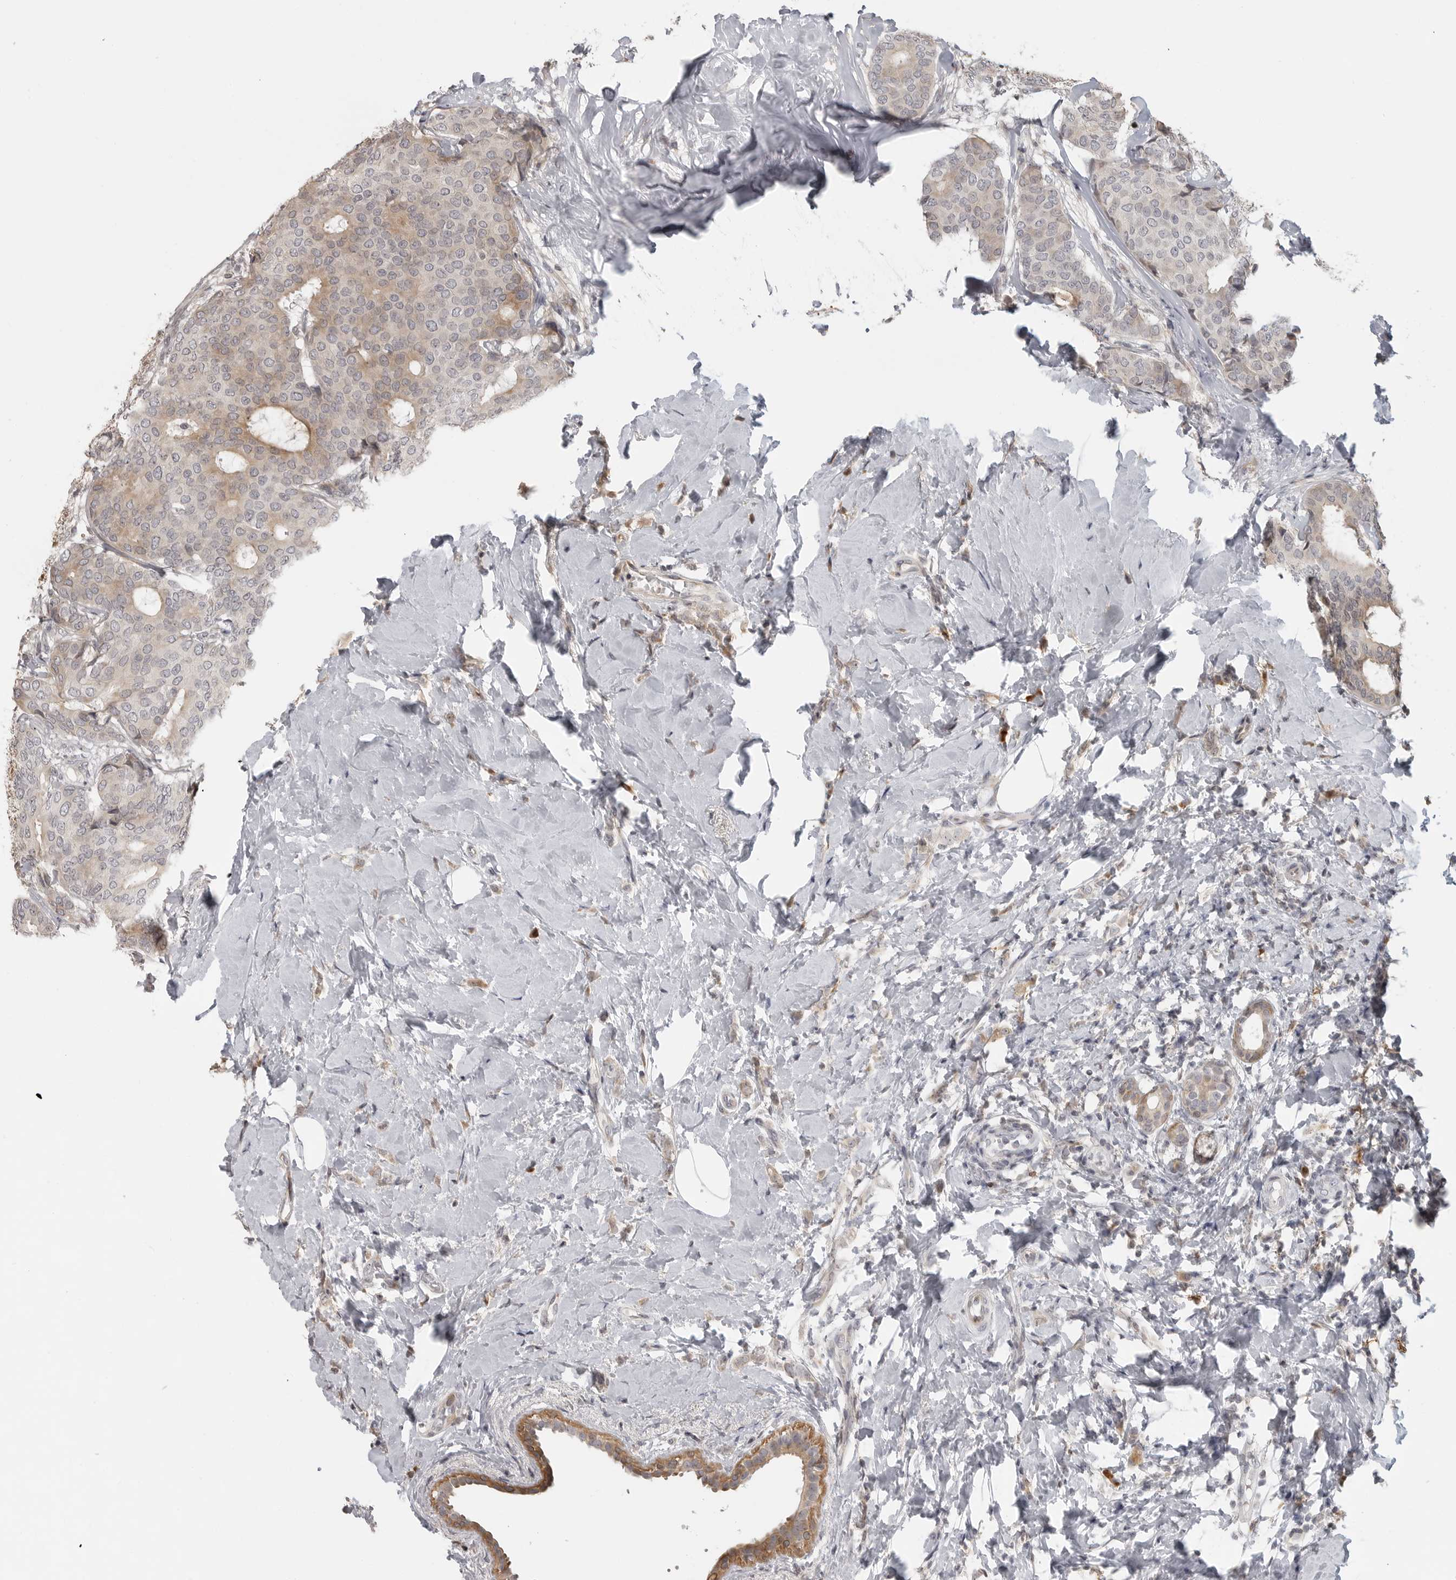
{"staining": {"intensity": "weak", "quantity": "25%-75%", "location": "cytoplasmic/membranous"}, "tissue": "breast cancer", "cell_type": "Tumor cells", "image_type": "cancer", "snomed": [{"axis": "morphology", "description": "Lobular carcinoma"}, {"axis": "topography", "description": "Breast"}], "caption": "Protein expression analysis of human breast cancer (lobular carcinoma) reveals weak cytoplasmic/membranous expression in approximately 25%-75% of tumor cells.", "gene": "IDO1", "patient": {"sex": "female", "age": 47}}